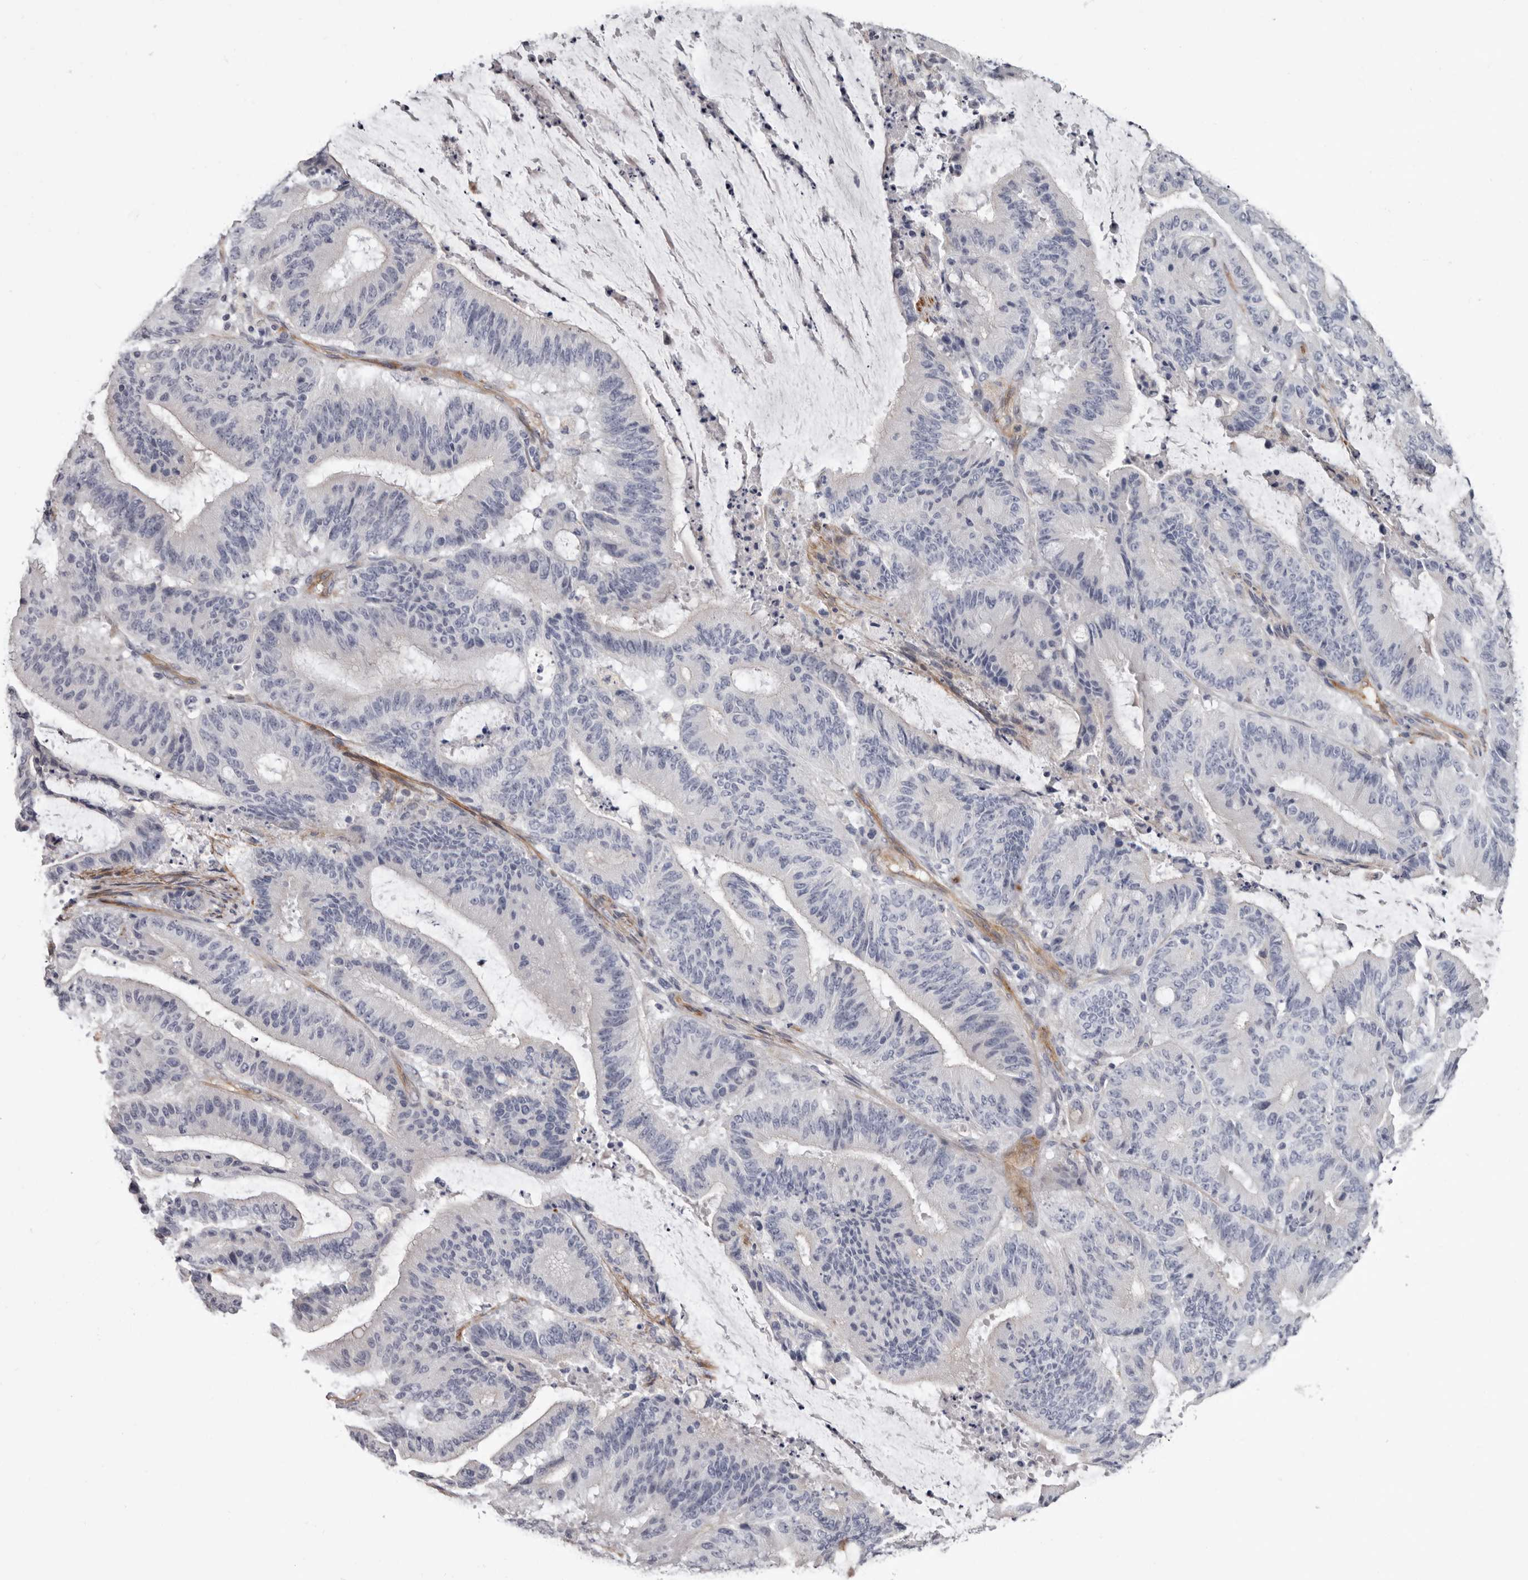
{"staining": {"intensity": "negative", "quantity": "none", "location": "none"}, "tissue": "liver cancer", "cell_type": "Tumor cells", "image_type": "cancer", "snomed": [{"axis": "morphology", "description": "Normal tissue, NOS"}, {"axis": "morphology", "description": "Cholangiocarcinoma"}, {"axis": "topography", "description": "Liver"}, {"axis": "topography", "description": "Peripheral nerve tissue"}], "caption": "DAB immunohistochemical staining of cholangiocarcinoma (liver) exhibits no significant positivity in tumor cells.", "gene": "ADGRL4", "patient": {"sex": "female", "age": 73}}